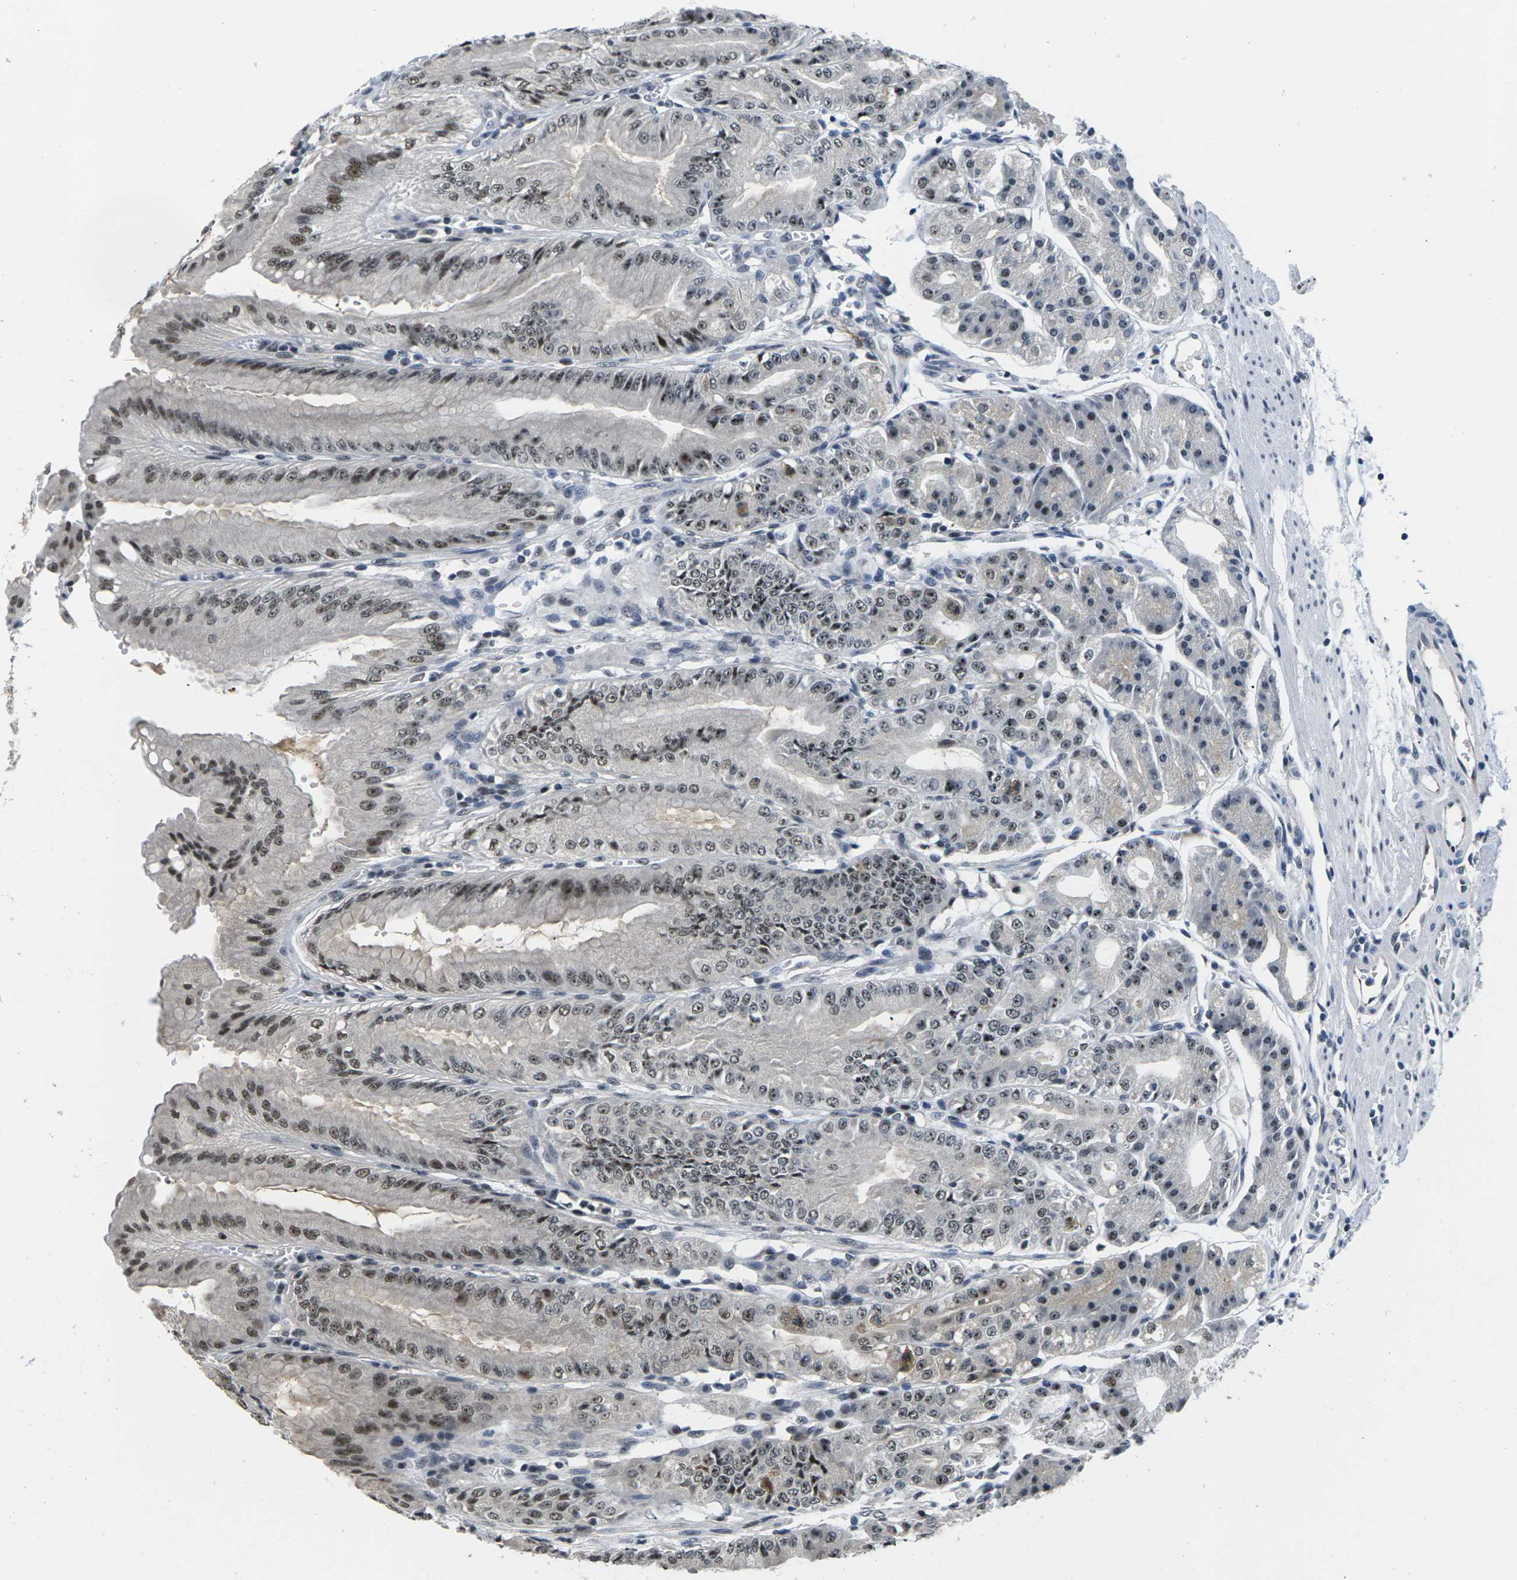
{"staining": {"intensity": "moderate", "quantity": "25%-75%", "location": "nuclear"}, "tissue": "stomach", "cell_type": "Glandular cells", "image_type": "normal", "snomed": [{"axis": "morphology", "description": "Normal tissue, NOS"}, {"axis": "topography", "description": "Stomach, lower"}], "caption": "The immunohistochemical stain highlights moderate nuclear expression in glandular cells of normal stomach.", "gene": "NSRP1", "patient": {"sex": "male", "age": 71}}